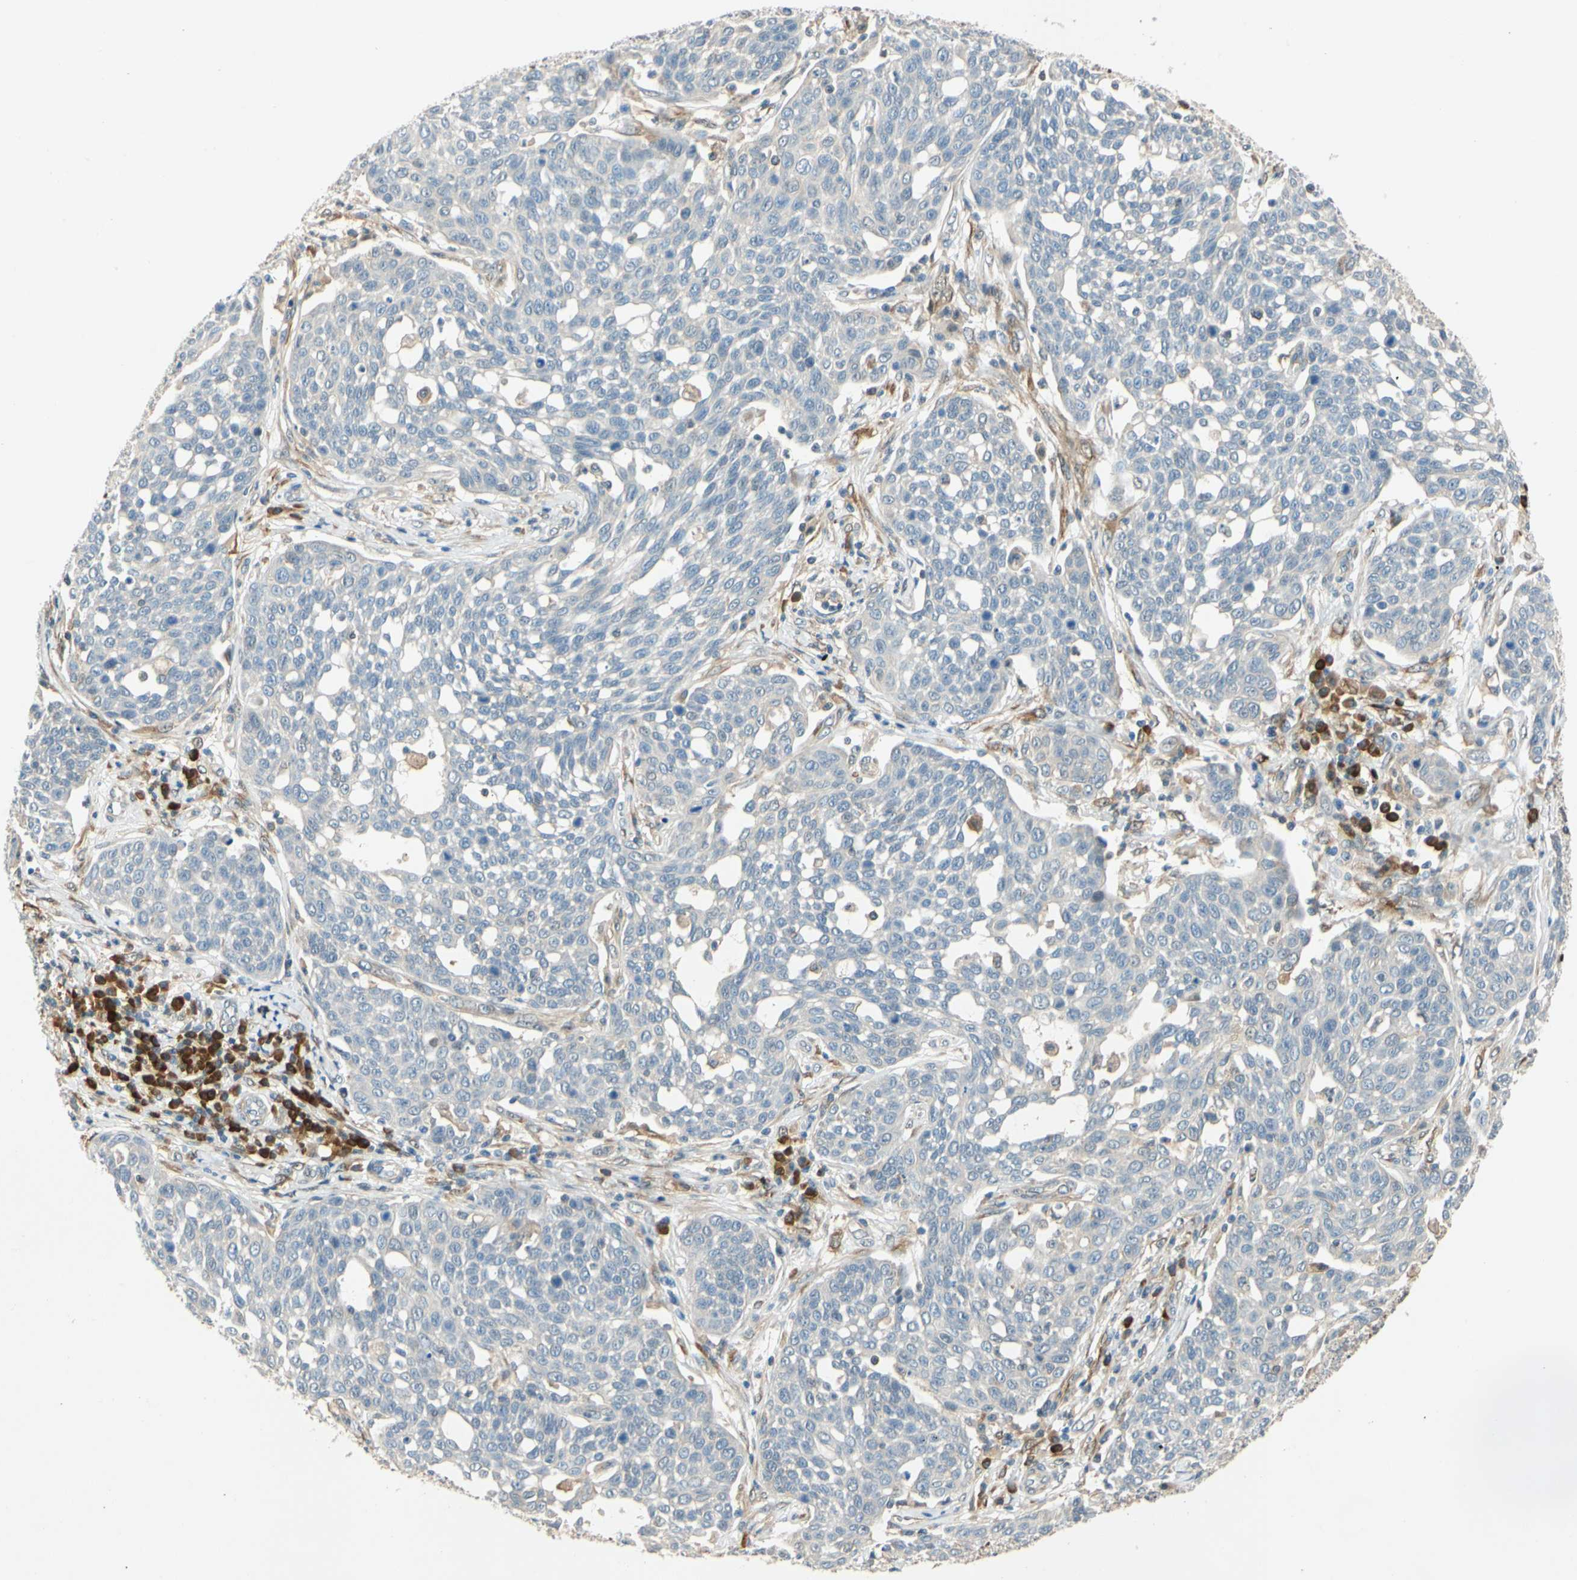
{"staining": {"intensity": "negative", "quantity": "none", "location": "none"}, "tissue": "cervical cancer", "cell_type": "Tumor cells", "image_type": "cancer", "snomed": [{"axis": "morphology", "description": "Squamous cell carcinoma, NOS"}, {"axis": "topography", "description": "Cervix"}], "caption": "Immunohistochemical staining of cervical squamous cell carcinoma reveals no significant positivity in tumor cells.", "gene": "WIPI1", "patient": {"sex": "female", "age": 34}}